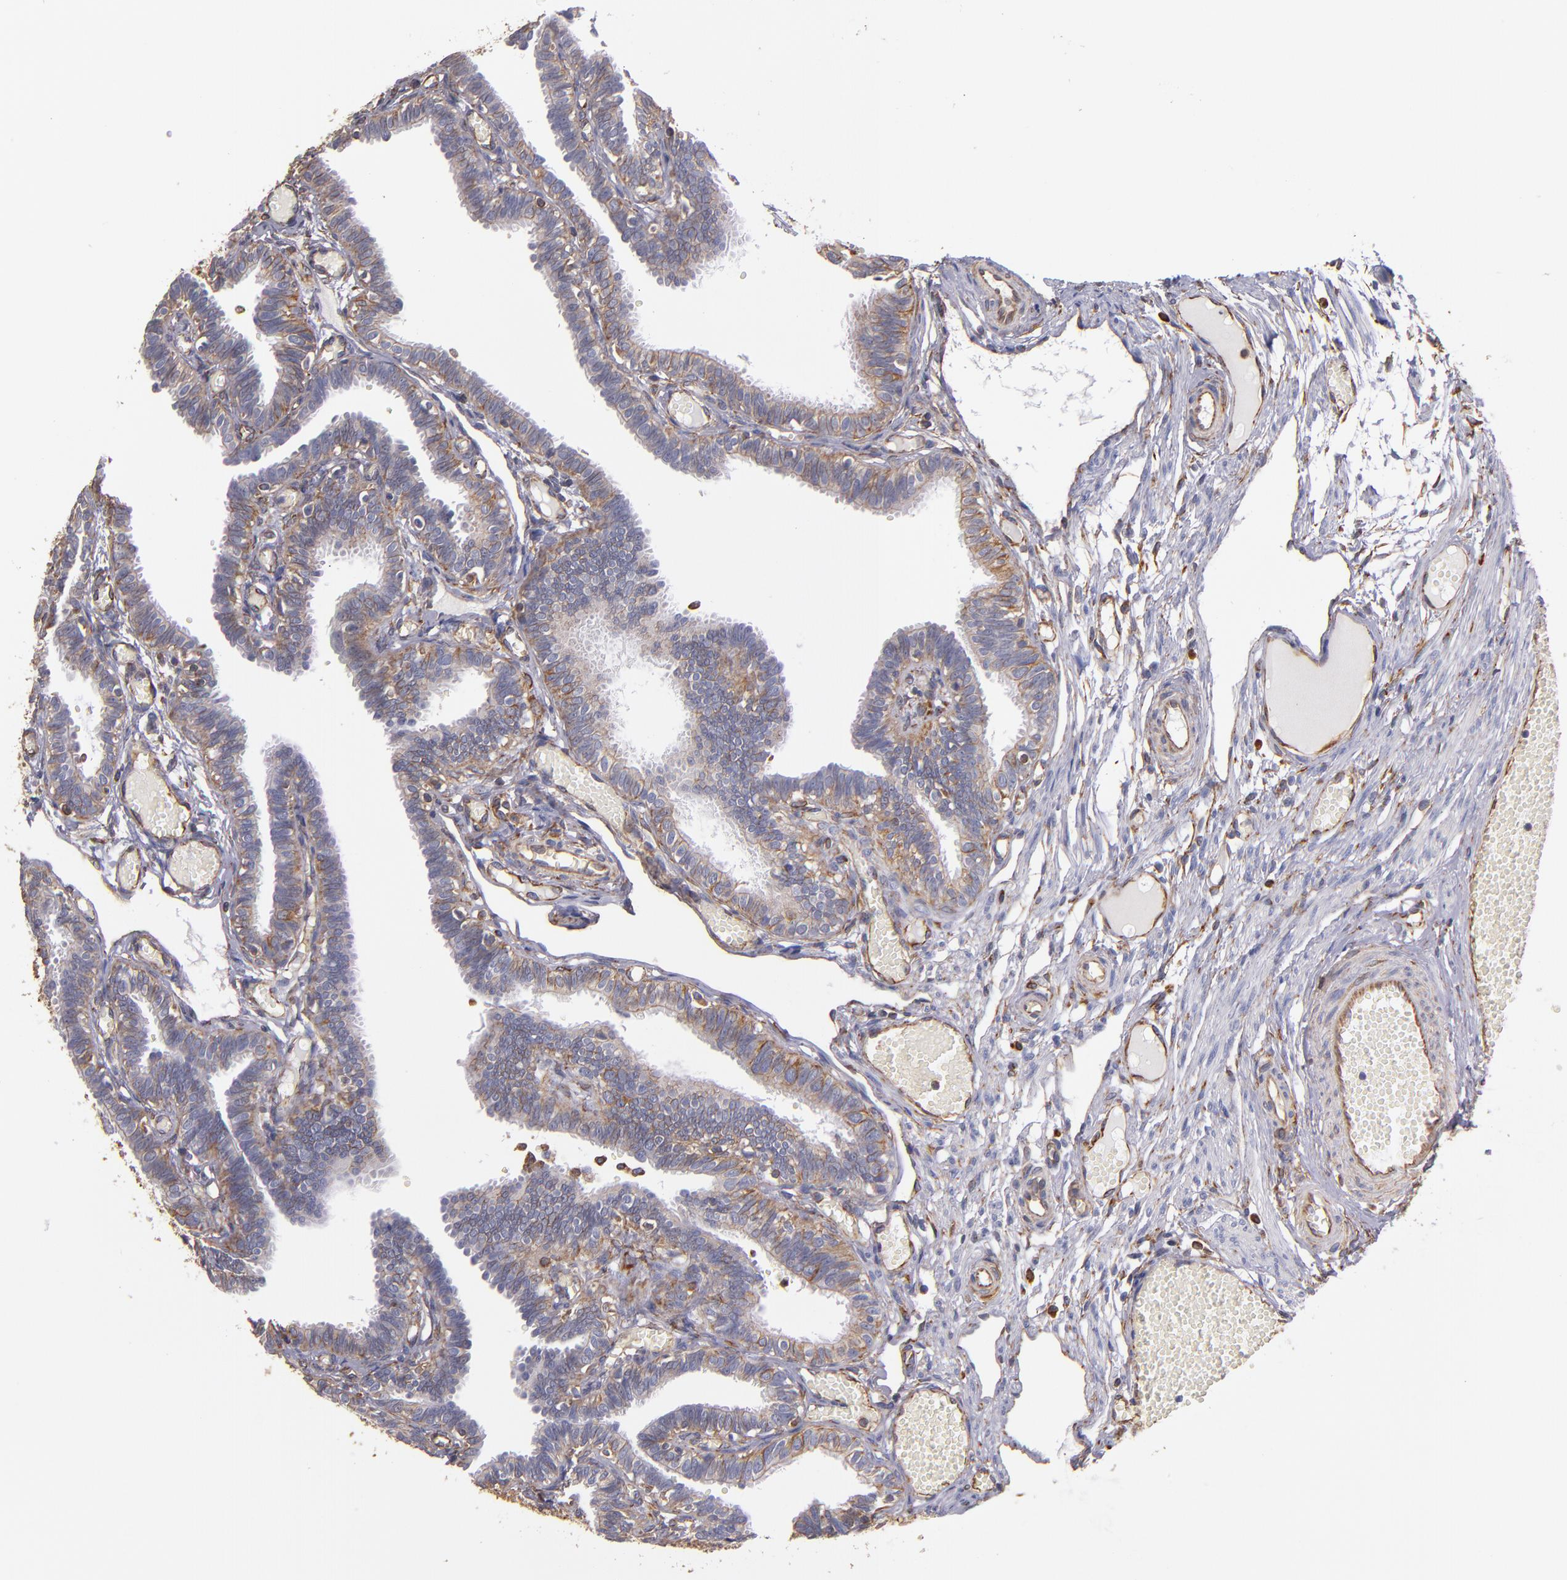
{"staining": {"intensity": "weak", "quantity": "25%-75%", "location": "cytoplasmic/membranous"}, "tissue": "fallopian tube", "cell_type": "Glandular cells", "image_type": "normal", "snomed": [{"axis": "morphology", "description": "Normal tissue, NOS"}, {"axis": "topography", "description": "Fallopian tube"}], "caption": "Glandular cells show low levels of weak cytoplasmic/membranous staining in approximately 25%-75% of cells in unremarkable human fallopian tube.", "gene": "ABCC1", "patient": {"sex": "female", "age": 29}}